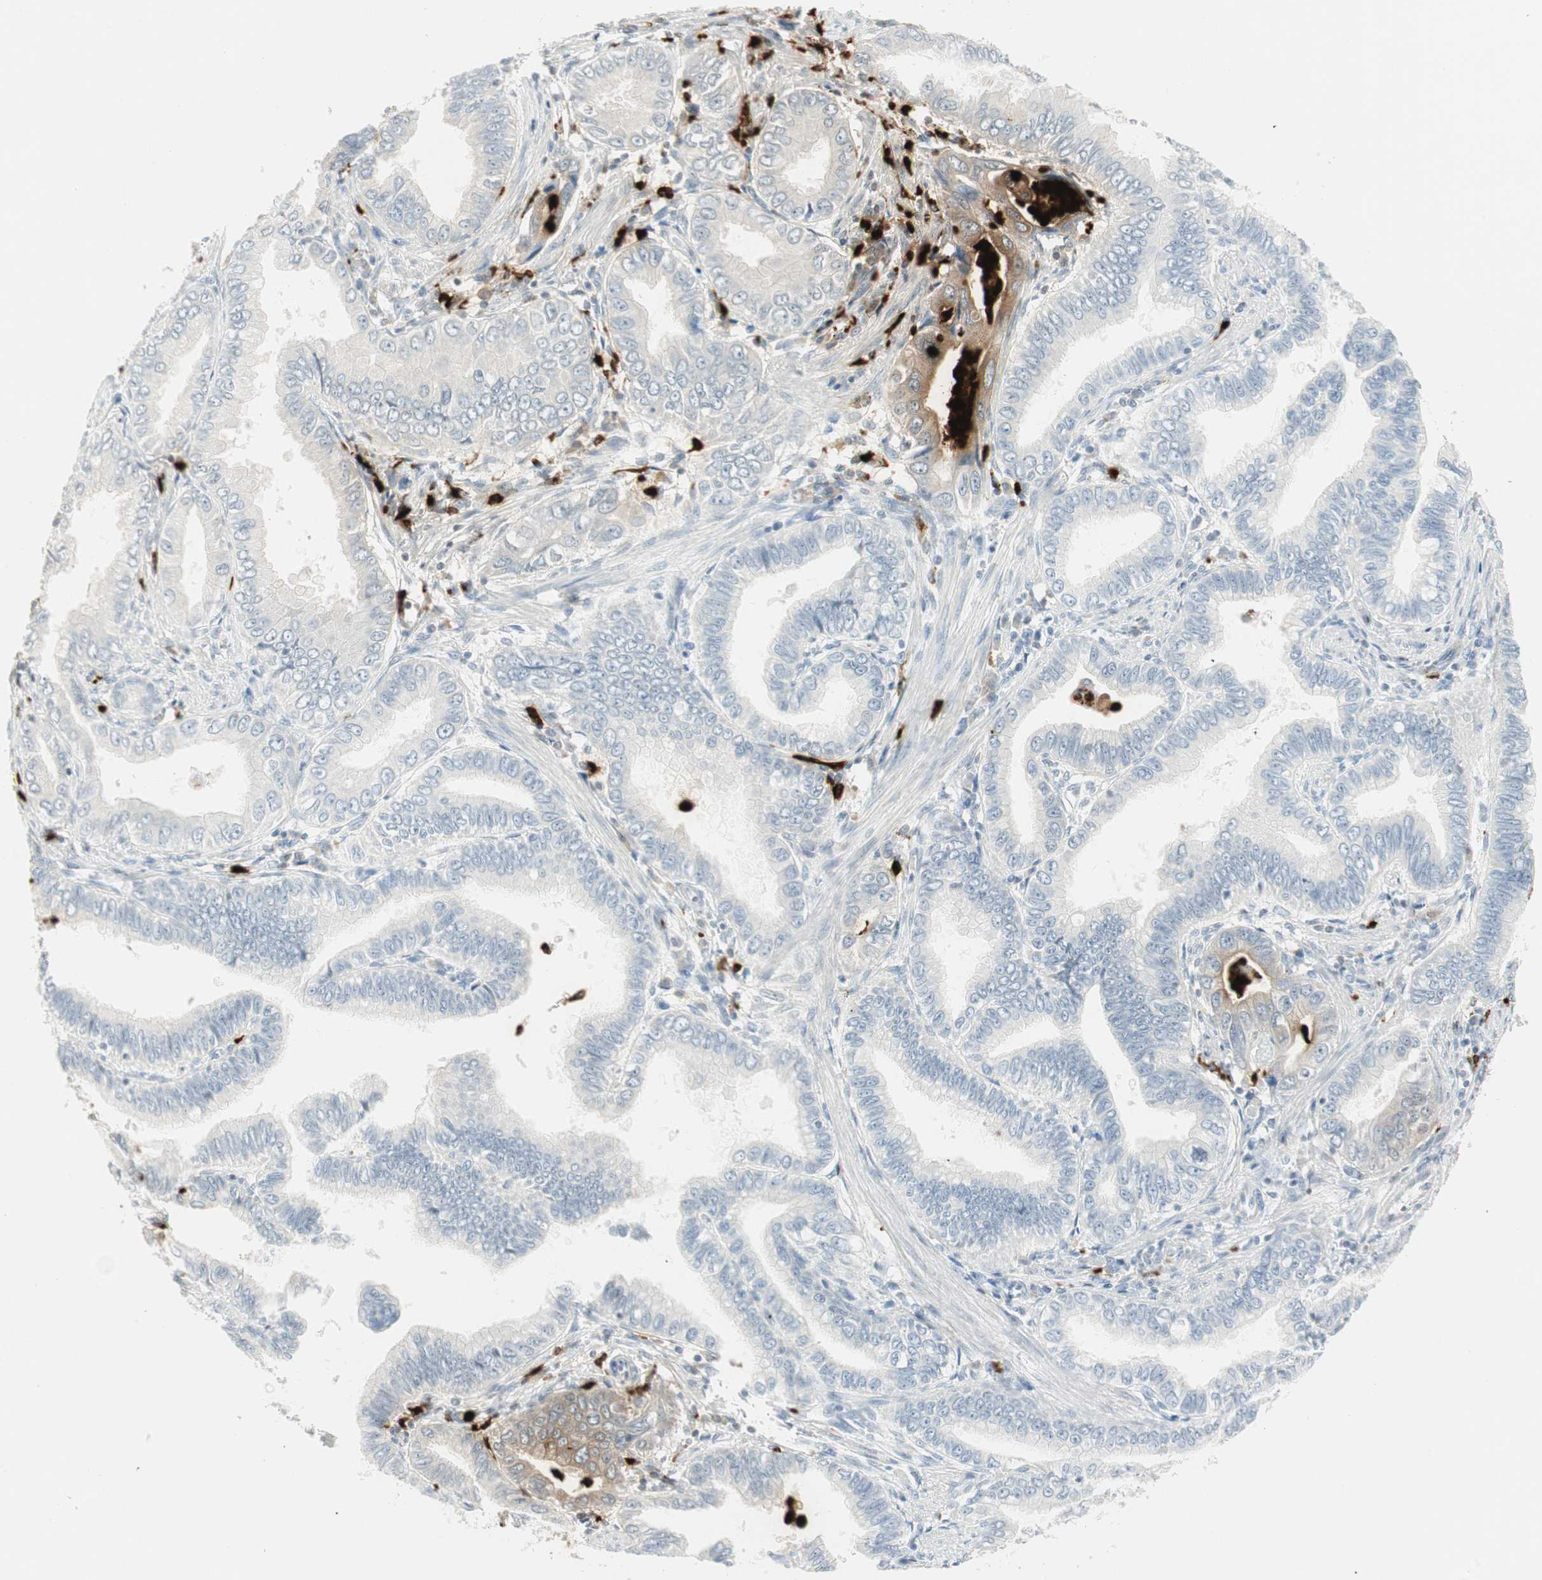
{"staining": {"intensity": "negative", "quantity": "none", "location": "none"}, "tissue": "pancreatic cancer", "cell_type": "Tumor cells", "image_type": "cancer", "snomed": [{"axis": "morphology", "description": "Normal tissue, NOS"}, {"axis": "topography", "description": "Lymph node"}], "caption": "The image demonstrates no staining of tumor cells in pancreatic cancer.", "gene": "PRTN3", "patient": {"sex": "male", "age": 50}}